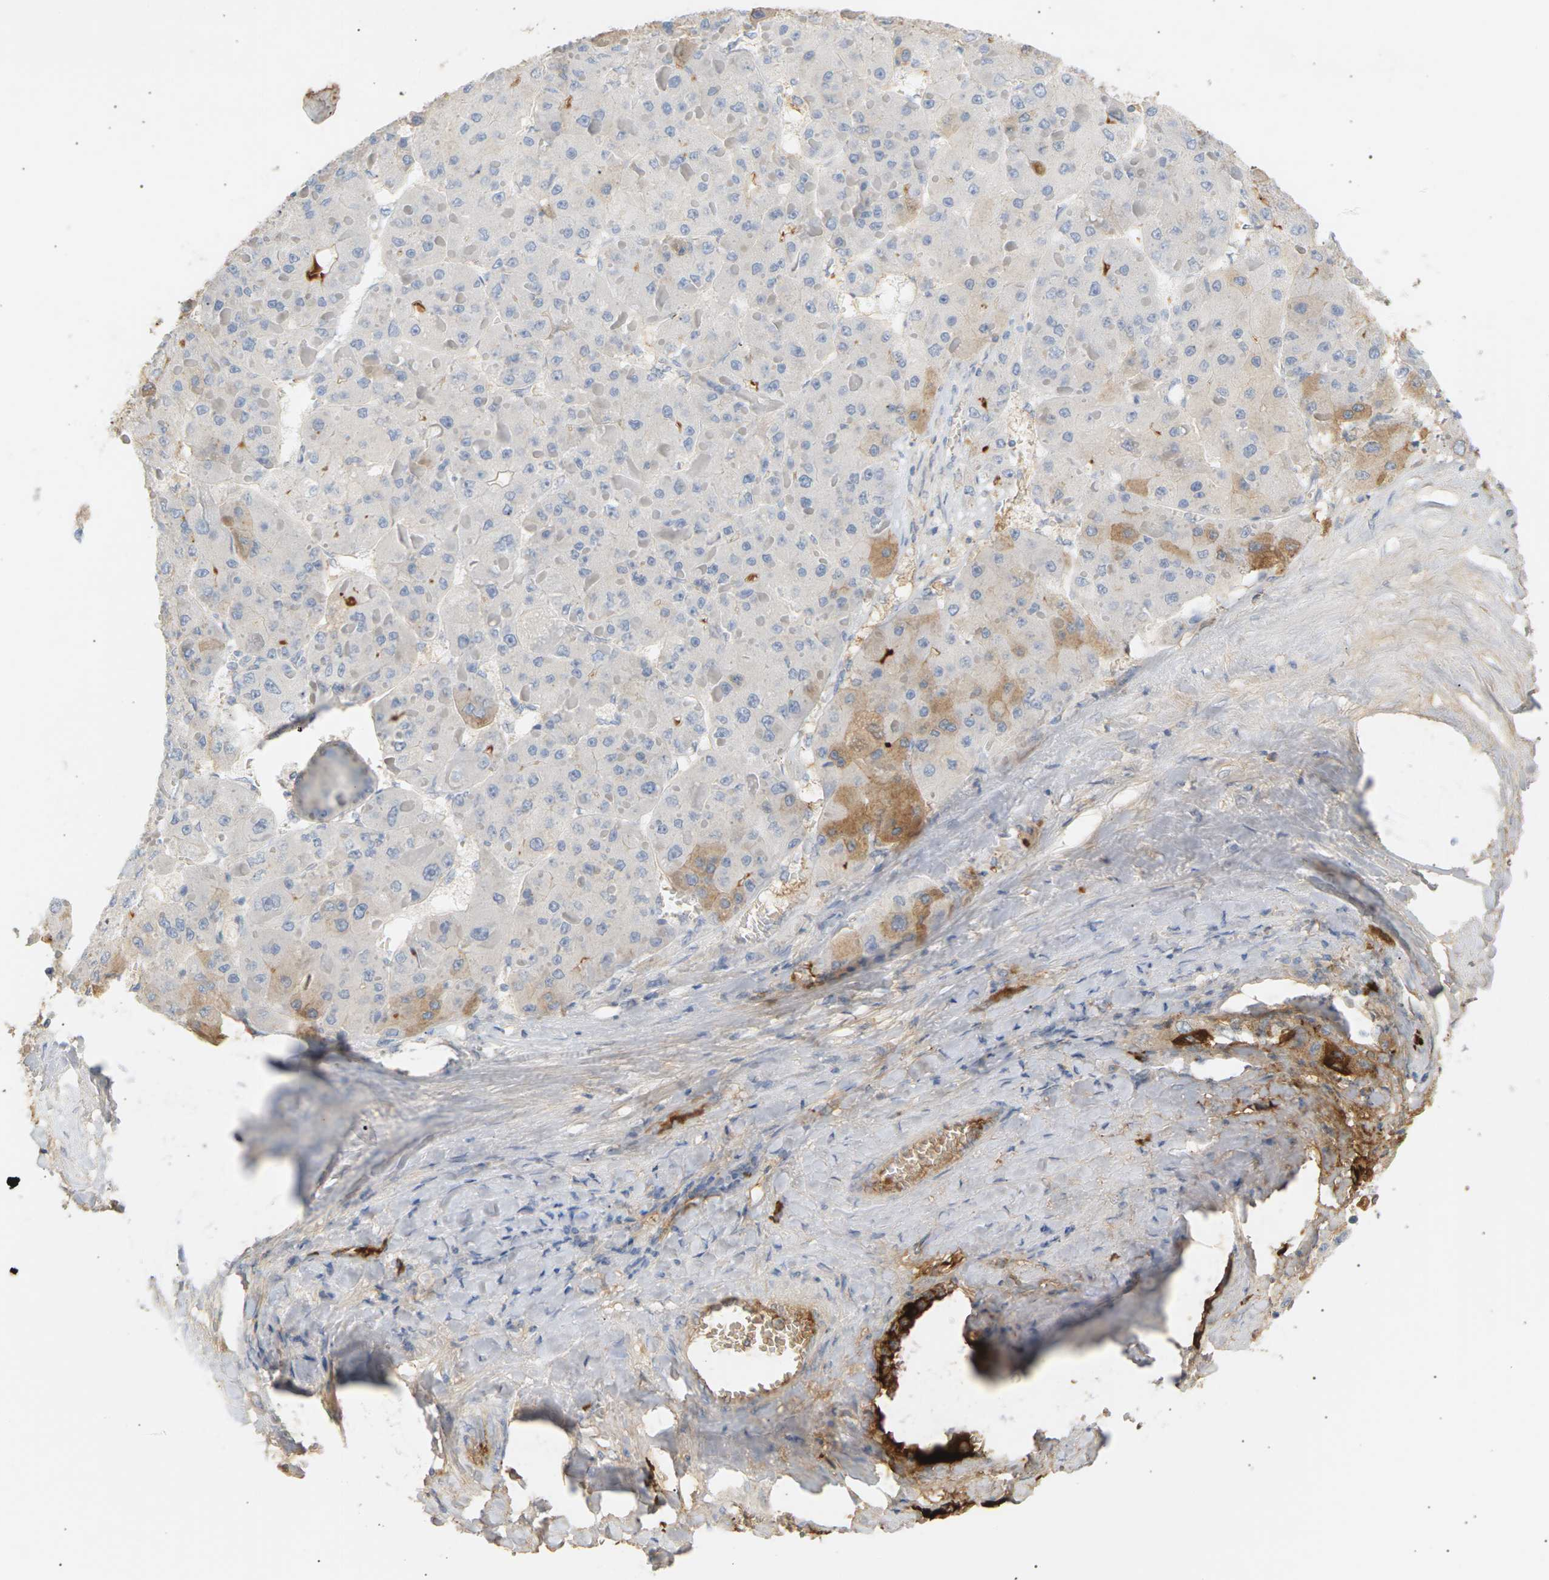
{"staining": {"intensity": "weak", "quantity": "<25%", "location": "cytoplasmic/membranous"}, "tissue": "liver cancer", "cell_type": "Tumor cells", "image_type": "cancer", "snomed": [{"axis": "morphology", "description": "Carcinoma, Hepatocellular, NOS"}, {"axis": "topography", "description": "Liver"}], "caption": "Human hepatocellular carcinoma (liver) stained for a protein using IHC exhibits no positivity in tumor cells.", "gene": "IGLC3", "patient": {"sex": "female", "age": 73}}